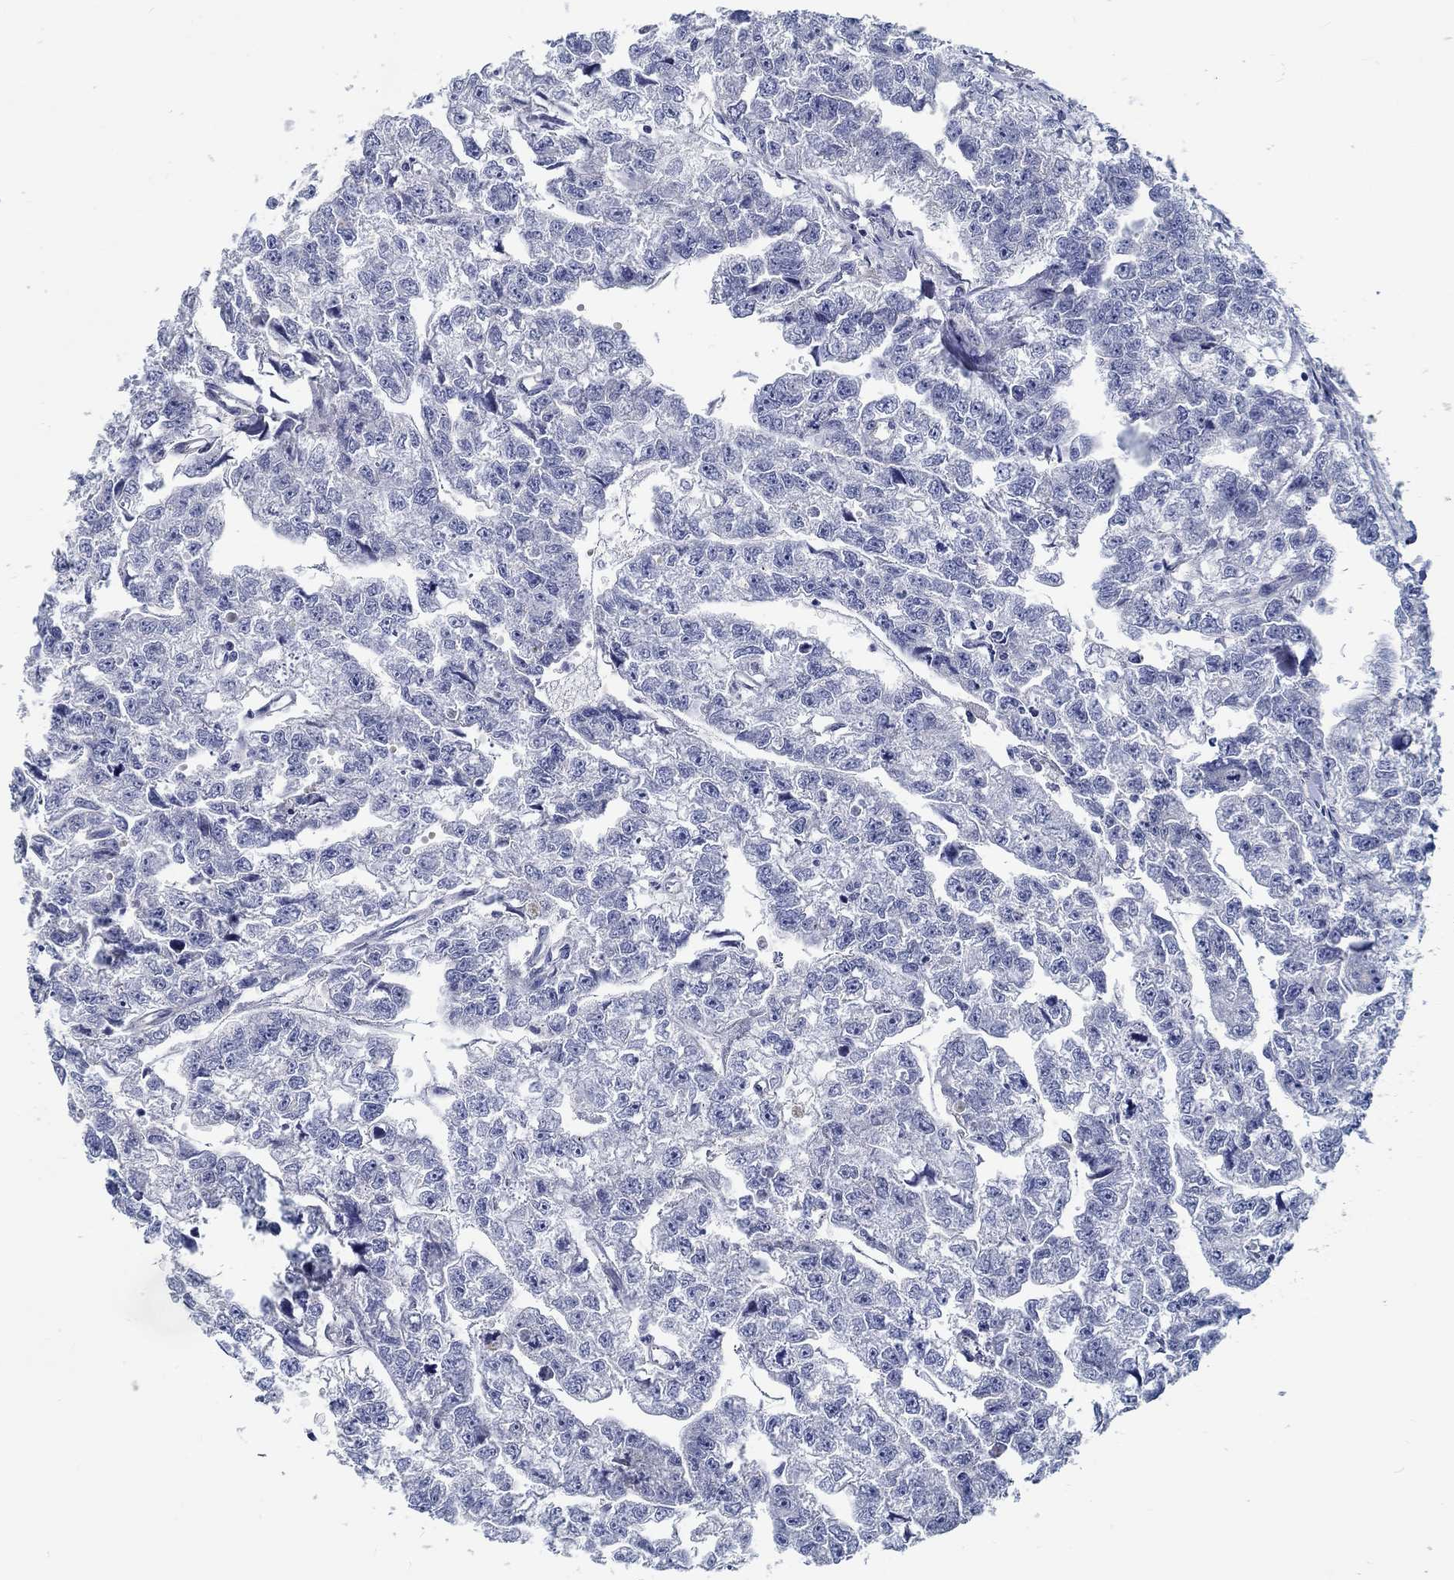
{"staining": {"intensity": "negative", "quantity": "none", "location": "none"}, "tissue": "testis cancer", "cell_type": "Tumor cells", "image_type": "cancer", "snomed": [{"axis": "morphology", "description": "Carcinoma, Embryonal, NOS"}, {"axis": "morphology", "description": "Teratoma, malignant, NOS"}, {"axis": "topography", "description": "Testis"}], "caption": "Tumor cells are negative for protein expression in human testis cancer. Brightfield microscopy of immunohistochemistry (IHC) stained with DAB (3,3'-diaminobenzidine) (brown) and hematoxylin (blue), captured at high magnification.", "gene": "MYBPC1", "patient": {"sex": "male", "age": 44}}